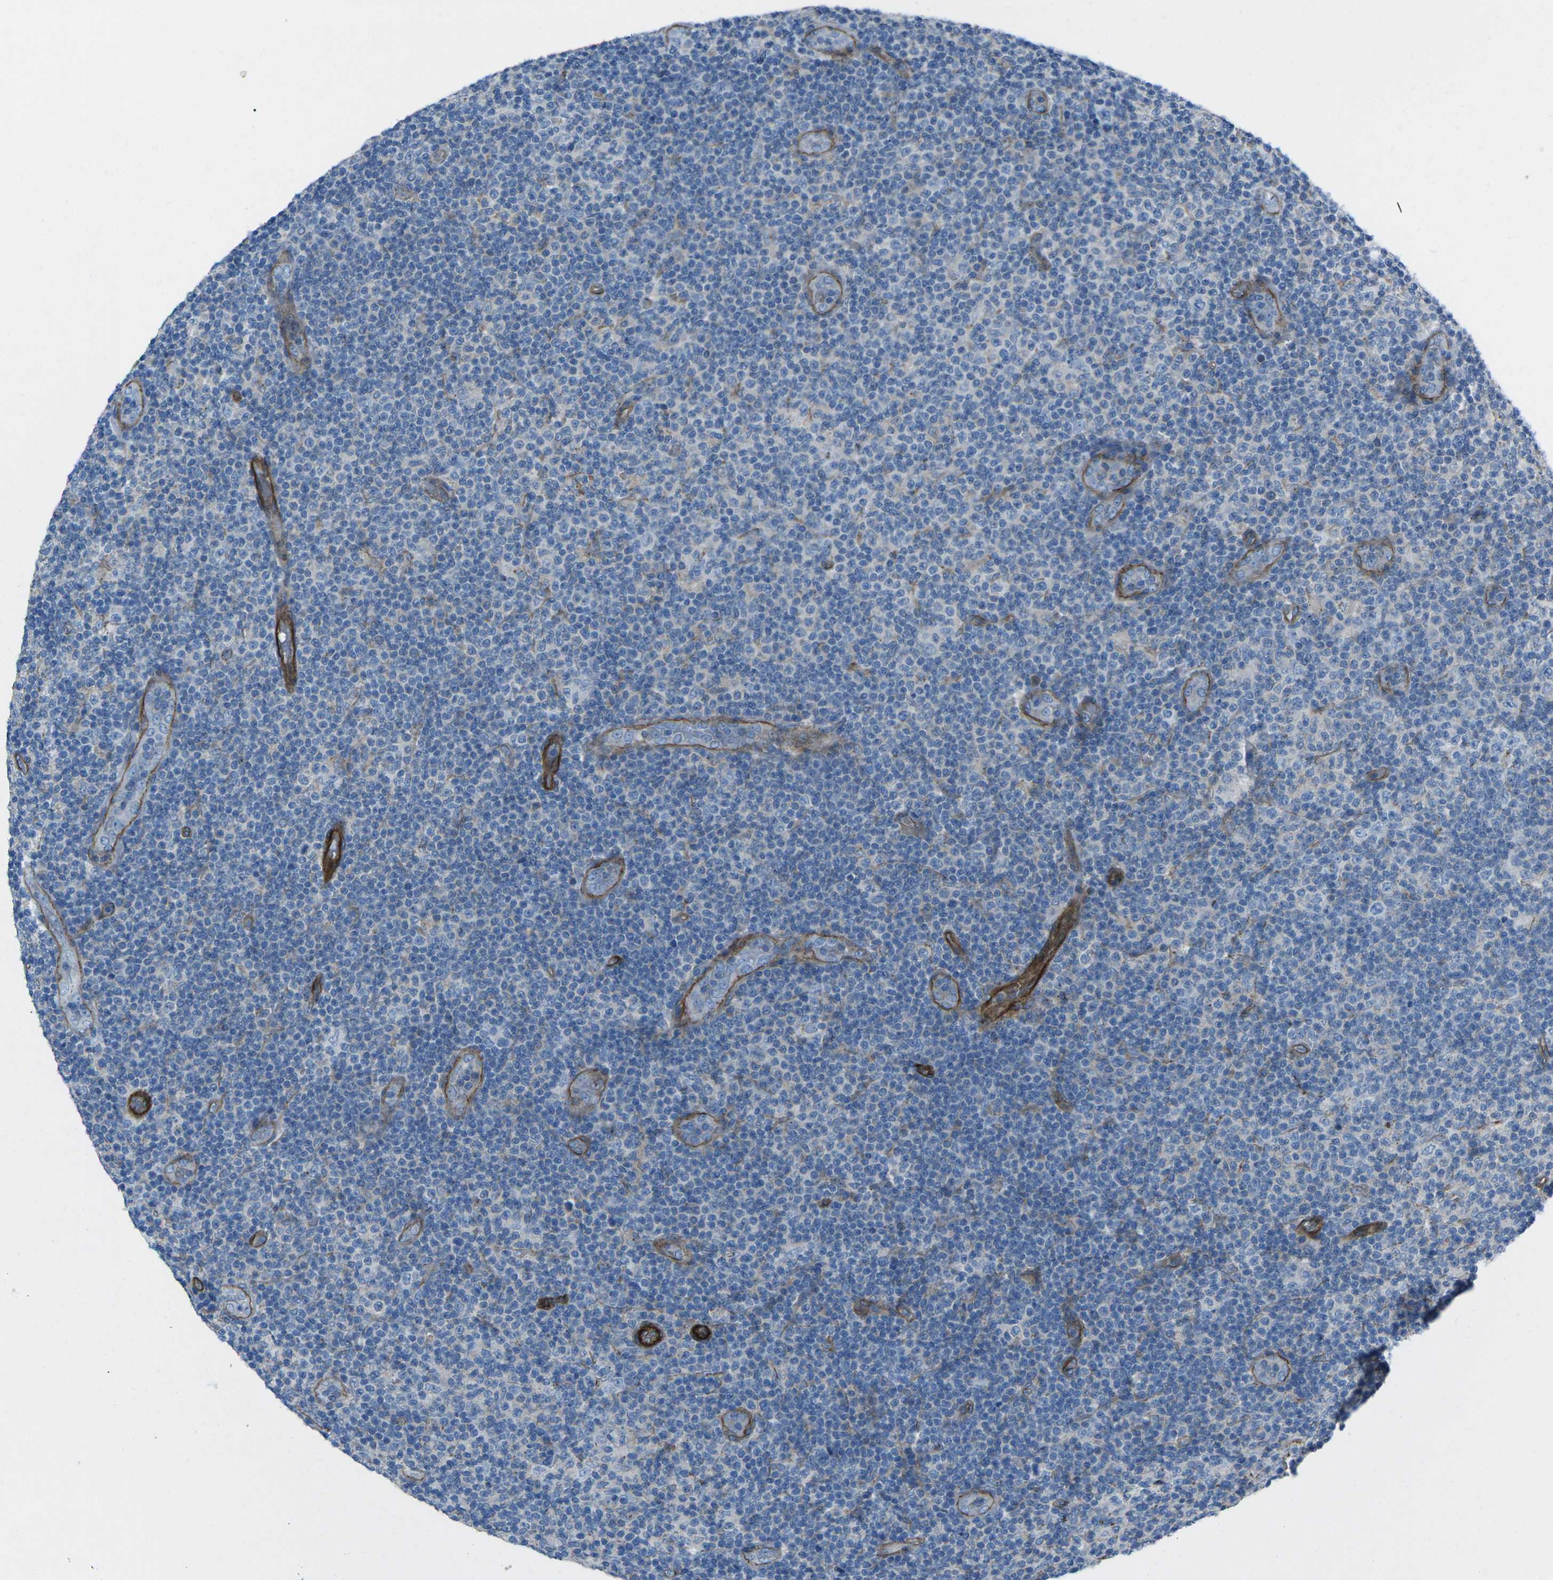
{"staining": {"intensity": "negative", "quantity": "none", "location": "none"}, "tissue": "lymphoma", "cell_type": "Tumor cells", "image_type": "cancer", "snomed": [{"axis": "morphology", "description": "Malignant lymphoma, non-Hodgkin's type, Low grade"}, {"axis": "topography", "description": "Lymph node"}], "caption": "Human malignant lymphoma, non-Hodgkin's type (low-grade) stained for a protein using IHC exhibits no expression in tumor cells.", "gene": "UTRN", "patient": {"sex": "male", "age": 83}}